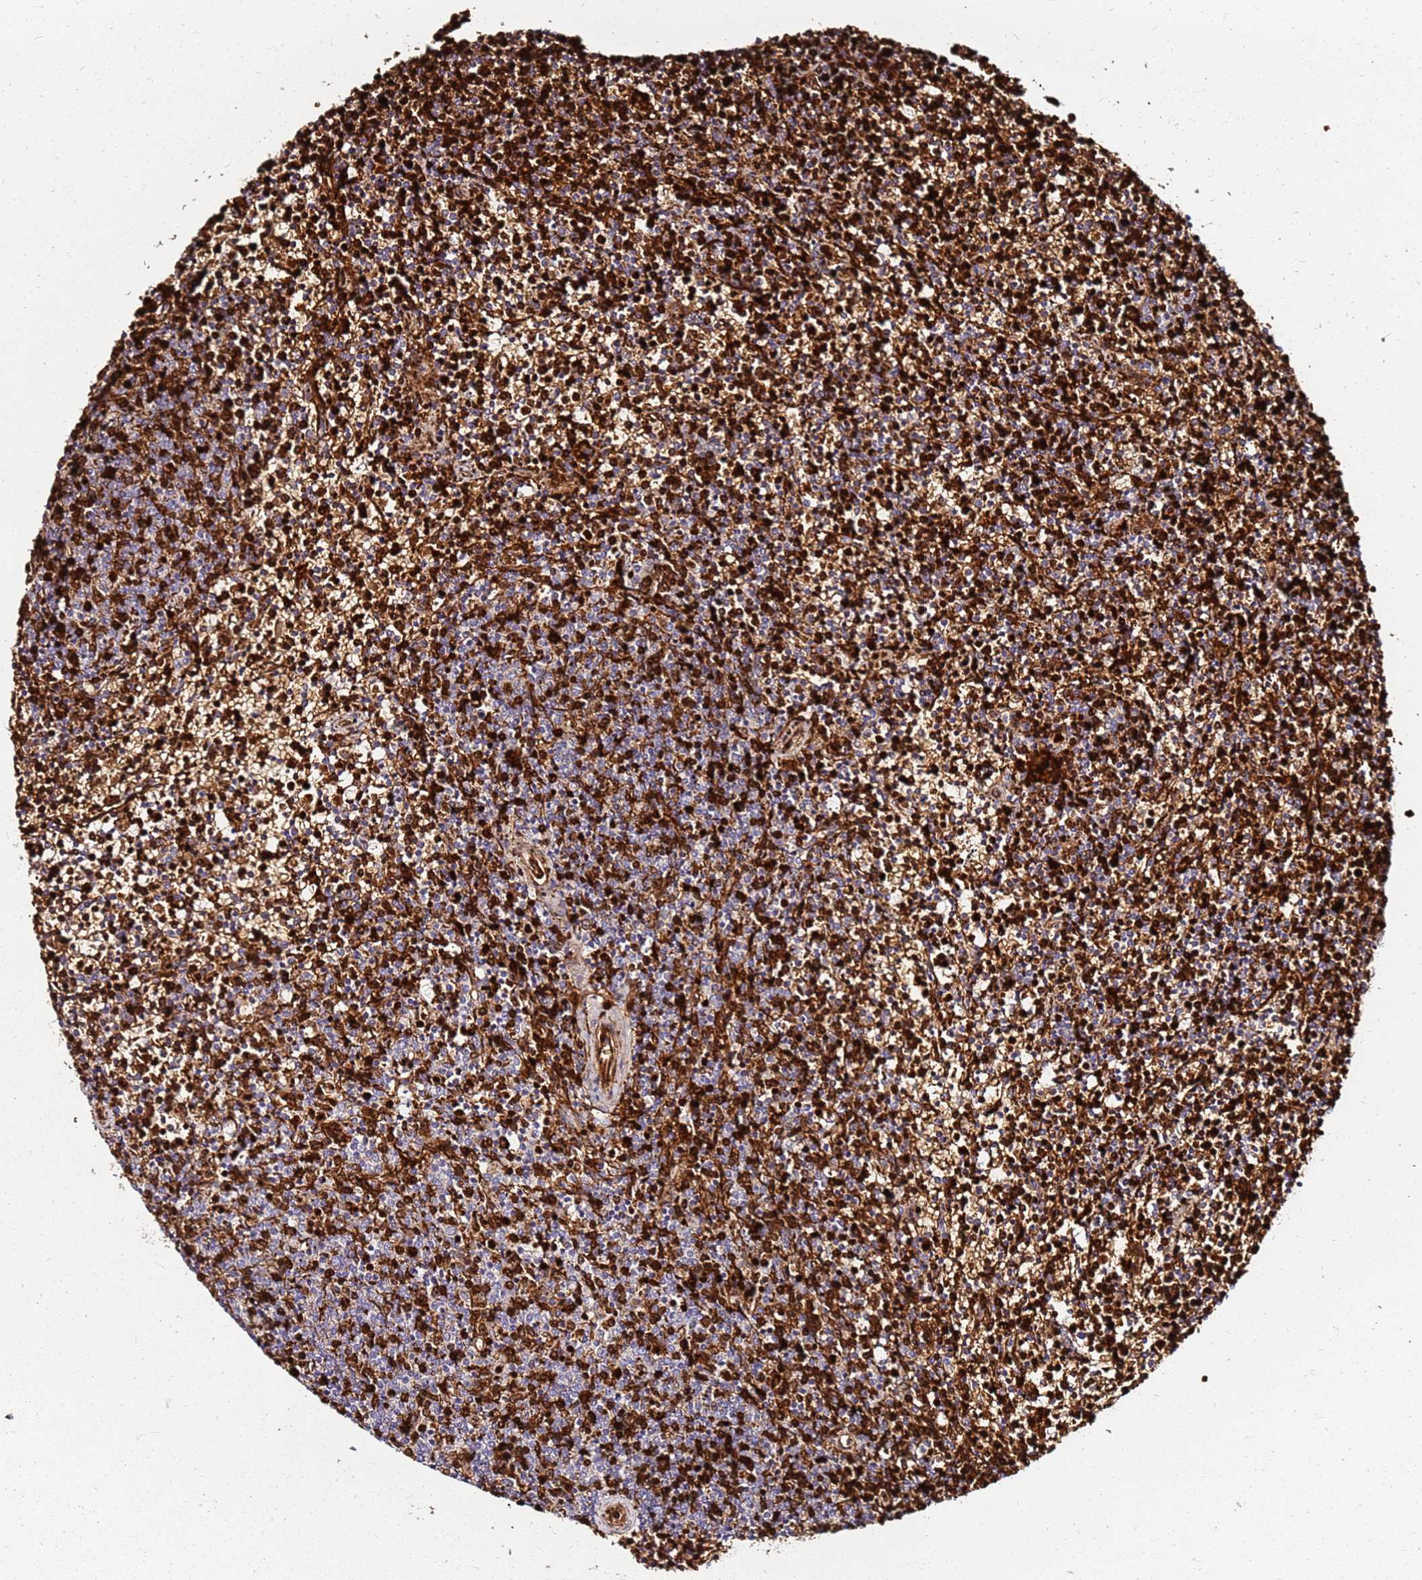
{"staining": {"intensity": "strong", "quantity": "25%-75%", "location": "cytoplasmic/membranous,nuclear"}, "tissue": "lymphoma", "cell_type": "Tumor cells", "image_type": "cancer", "snomed": [{"axis": "morphology", "description": "Malignant lymphoma, non-Hodgkin's type, Low grade"}, {"axis": "topography", "description": "Spleen"}], "caption": "High-power microscopy captured an immunohistochemistry micrograph of low-grade malignant lymphoma, non-Hodgkin's type, revealing strong cytoplasmic/membranous and nuclear positivity in about 25%-75% of tumor cells.", "gene": "RNF11", "patient": {"sex": "female", "age": 50}}